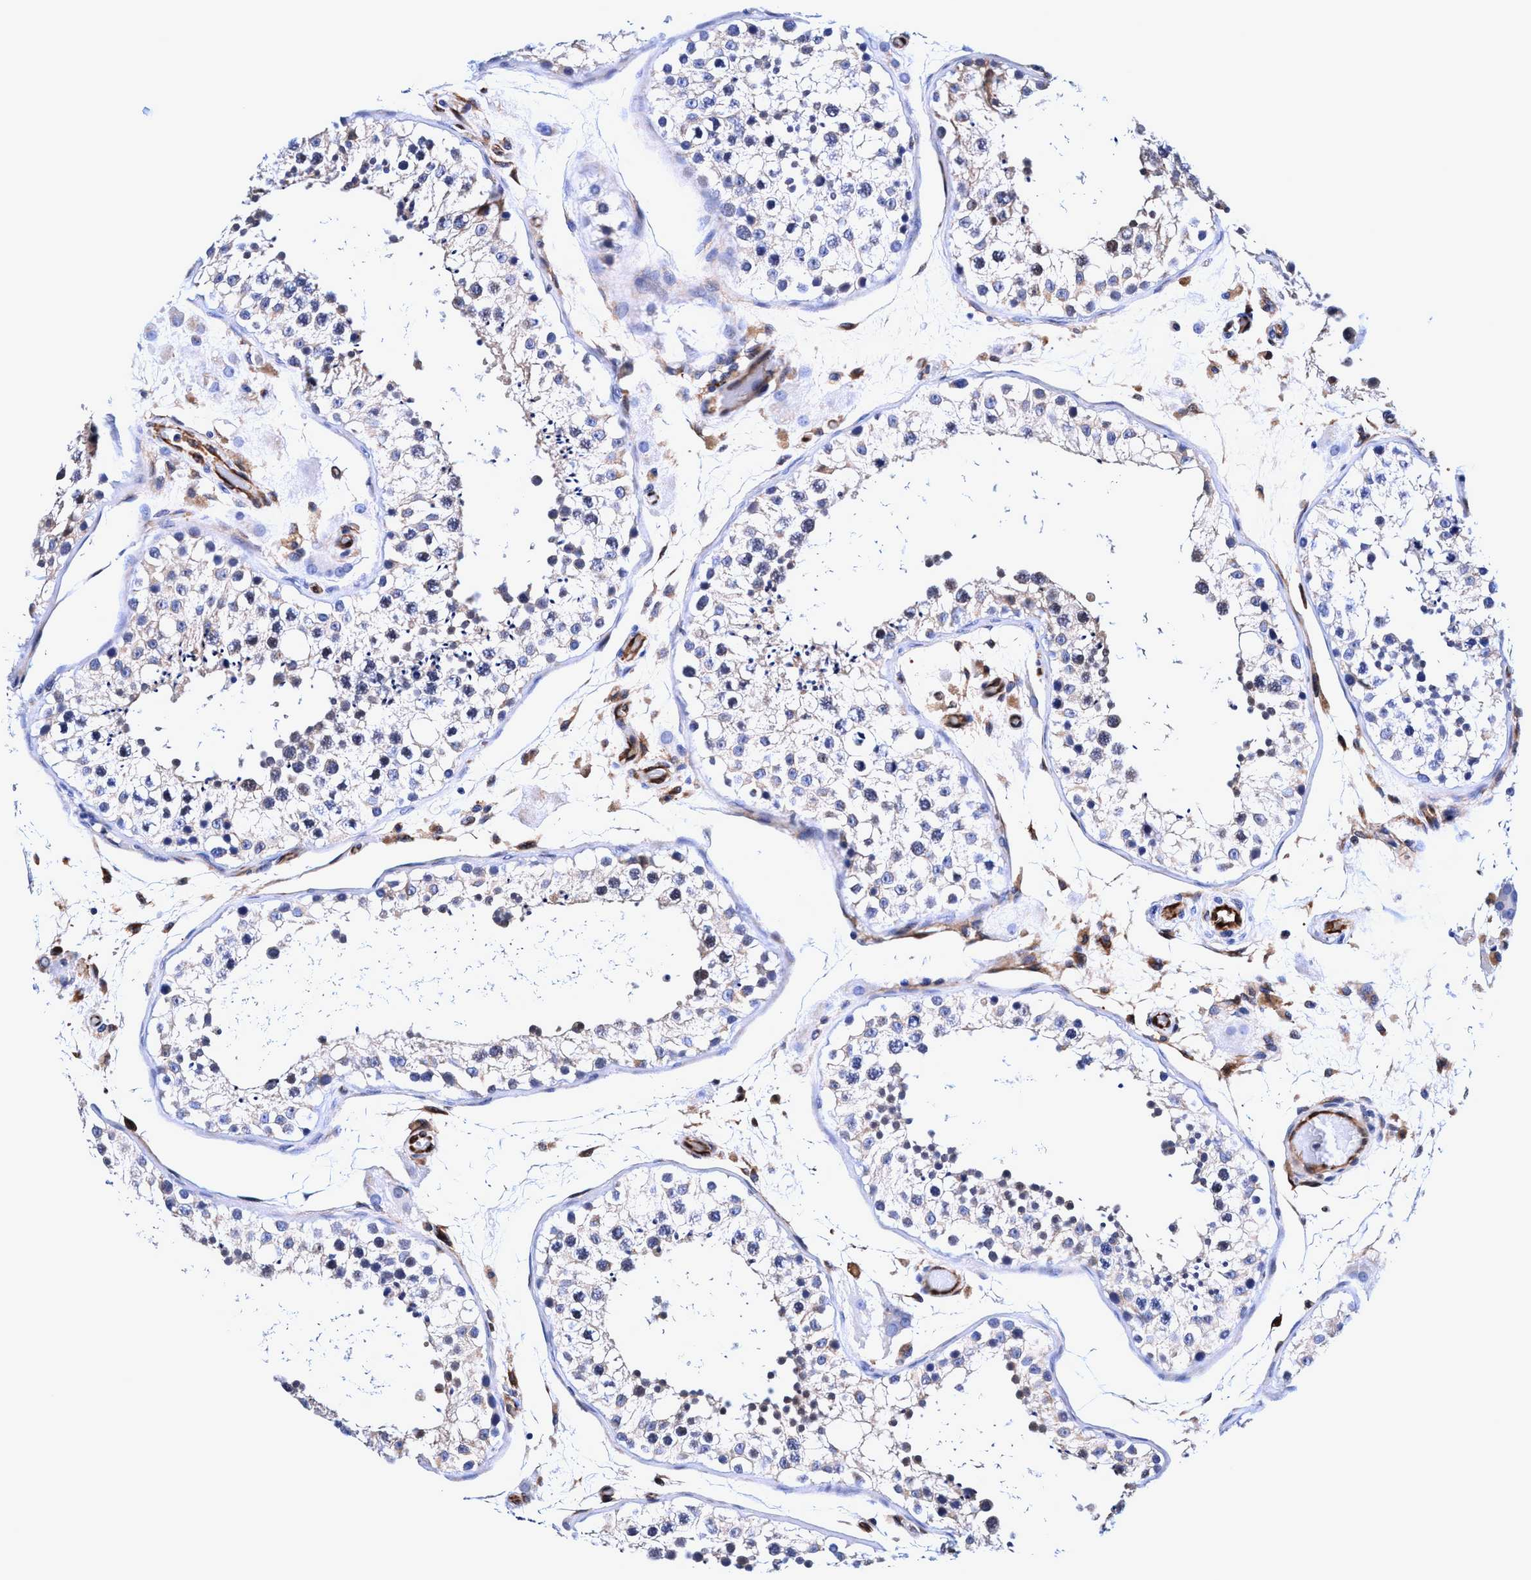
{"staining": {"intensity": "negative", "quantity": "none", "location": "none"}, "tissue": "testis", "cell_type": "Cells in seminiferous ducts", "image_type": "normal", "snomed": [{"axis": "morphology", "description": "Normal tissue, NOS"}, {"axis": "topography", "description": "Testis"}, {"axis": "topography", "description": "Epididymis"}], "caption": "High power microscopy photomicrograph of an immunohistochemistry photomicrograph of unremarkable testis, revealing no significant expression in cells in seminiferous ducts.", "gene": "UBALD2", "patient": {"sex": "male", "age": 26}}